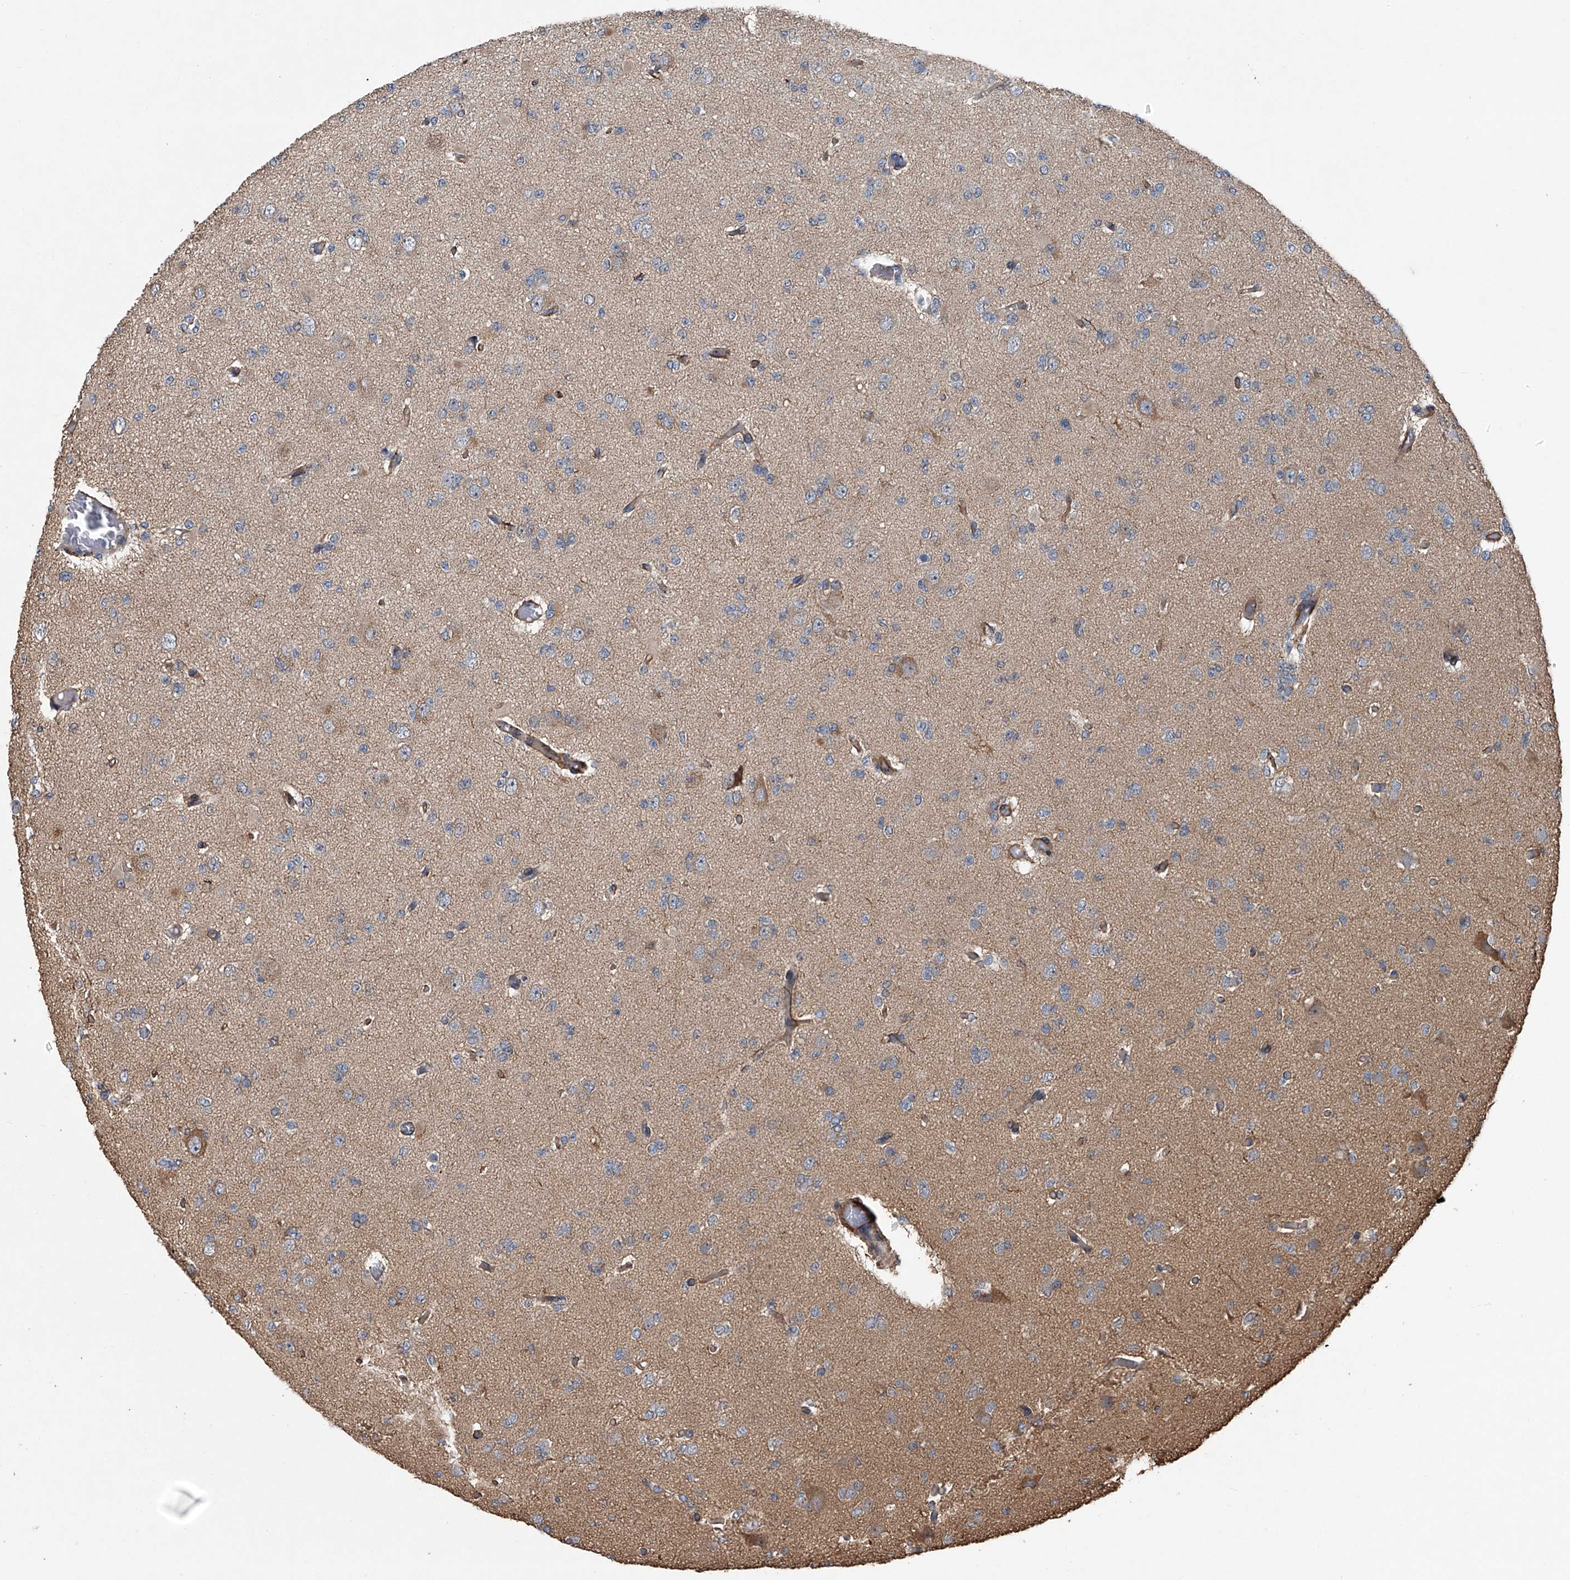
{"staining": {"intensity": "negative", "quantity": "none", "location": "none"}, "tissue": "glioma", "cell_type": "Tumor cells", "image_type": "cancer", "snomed": [{"axis": "morphology", "description": "Glioma, malignant, Low grade"}, {"axis": "topography", "description": "Brain"}], "caption": "Immunohistochemical staining of human glioma demonstrates no significant expression in tumor cells.", "gene": "LDLRAD2", "patient": {"sex": "female", "age": 22}}